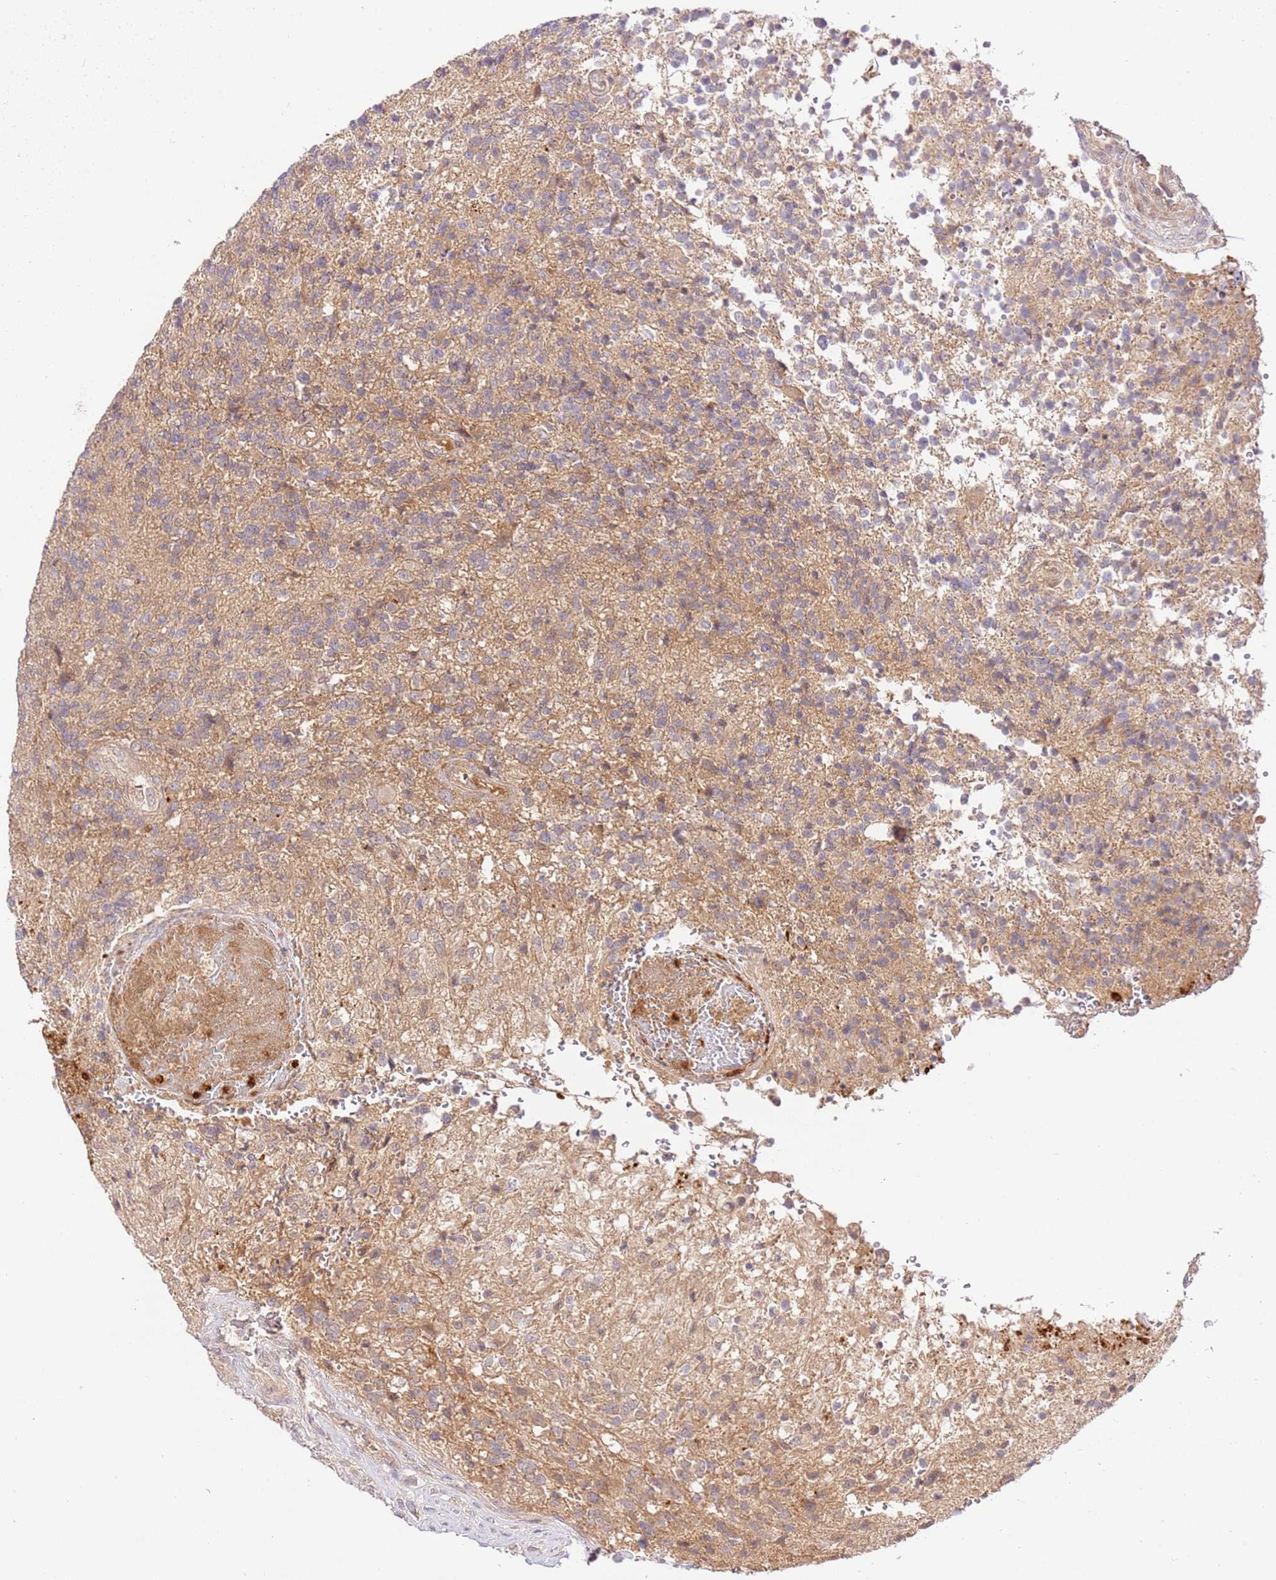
{"staining": {"intensity": "negative", "quantity": "none", "location": "none"}, "tissue": "glioma", "cell_type": "Tumor cells", "image_type": "cancer", "snomed": [{"axis": "morphology", "description": "Glioma, malignant, High grade"}, {"axis": "topography", "description": "Brain"}], "caption": "A micrograph of human glioma is negative for staining in tumor cells. (DAB (3,3'-diaminobenzidine) IHC with hematoxylin counter stain).", "gene": "C8G", "patient": {"sex": "male", "age": 56}}